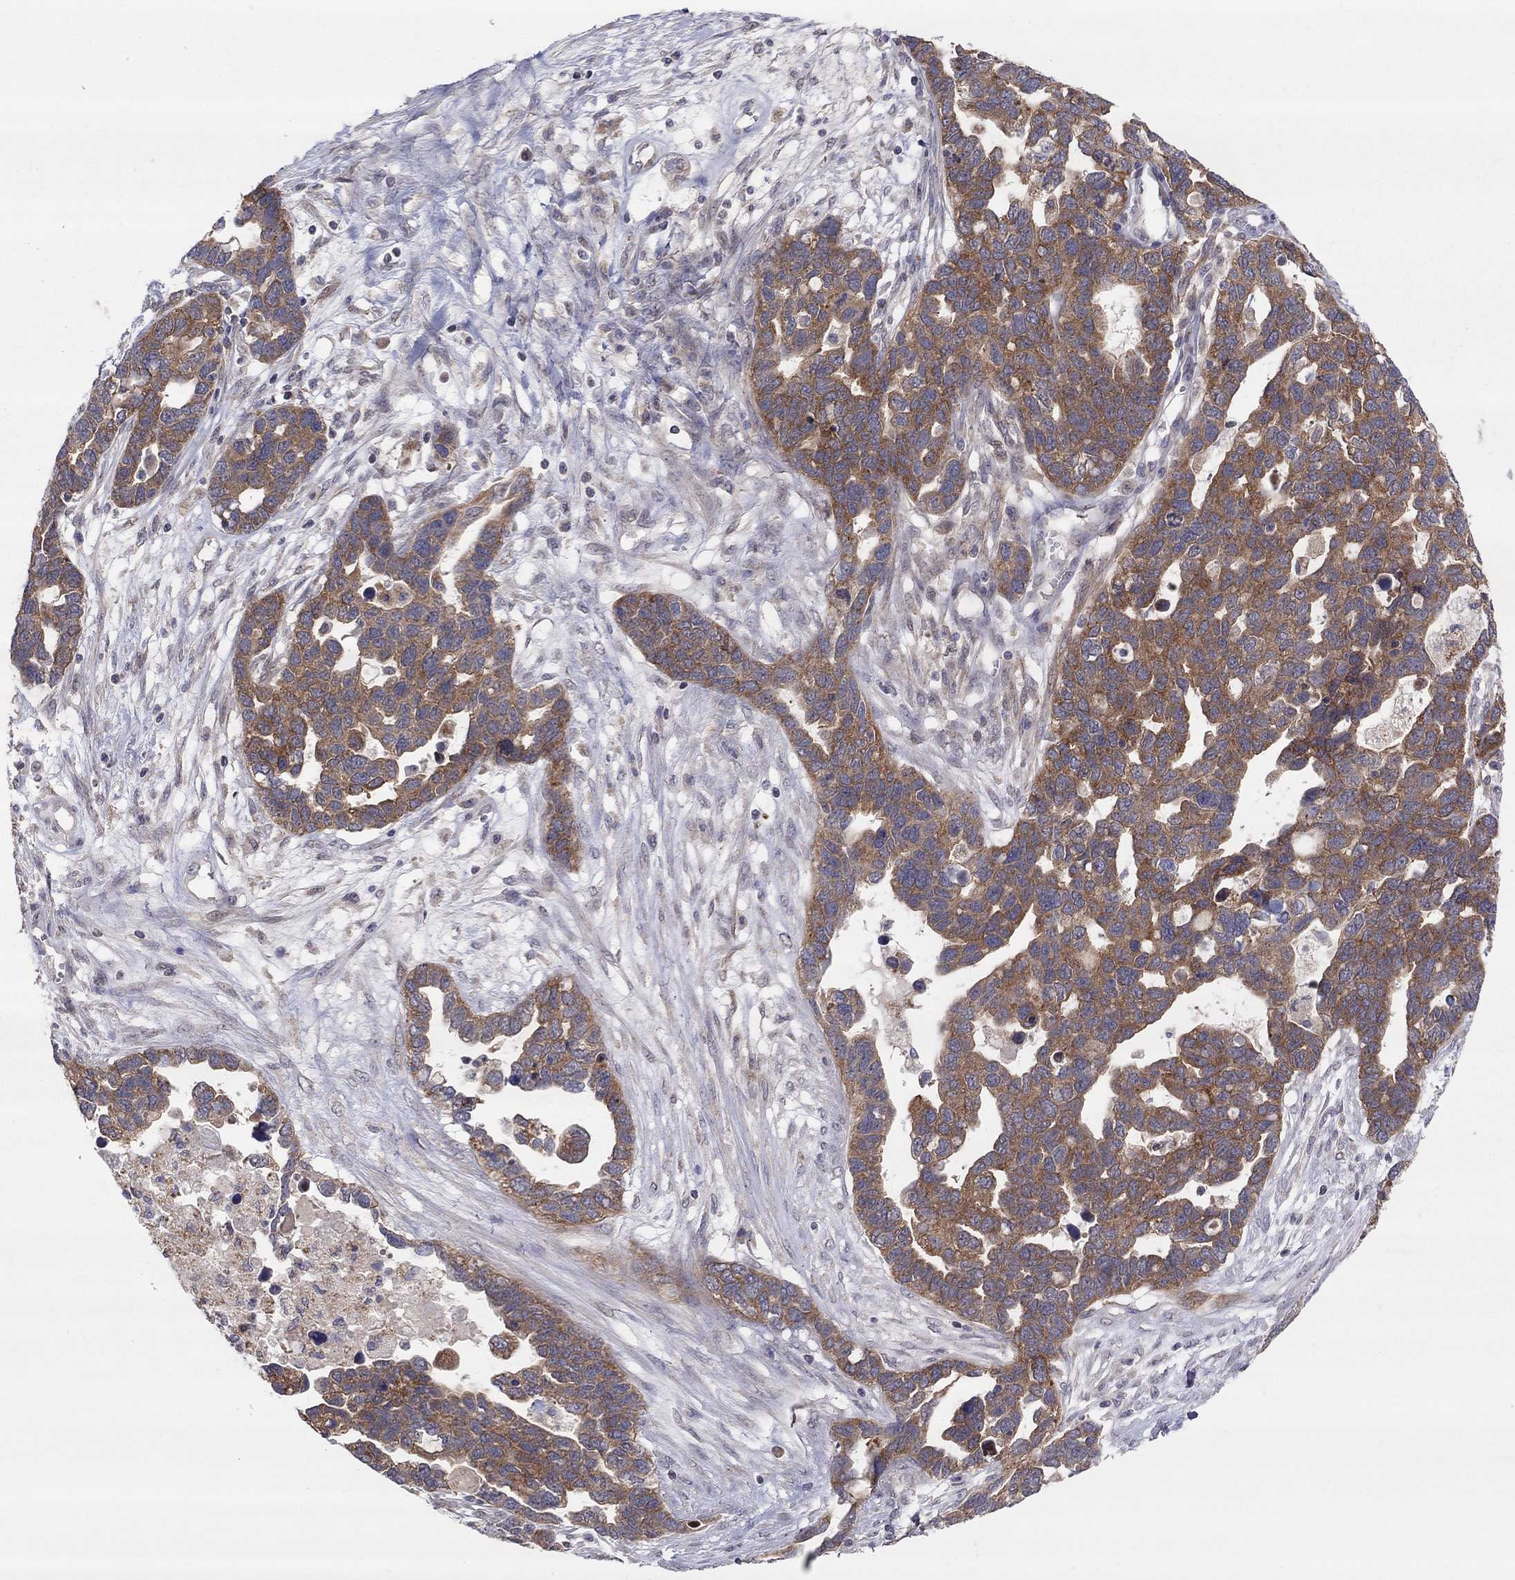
{"staining": {"intensity": "strong", "quantity": "25%-75%", "location": "cytoplasmic/membranous"}, "tissue": "ovarian cancer", "cell_type": "Tumor cells", "image_type": "cancer", "snomed": [{"axis": "morphology", "description": "Cystadenocarcinoma, serous, NOS"}, {"axis": "topography", "description": "Ovary"}], "caption": "Ovarian cancer (serous cystadenocarcinoma) tissue displays strong cytoplasmic/membranous positivity in about 25%-75% of tumor cells Nuclei are stained in blue.", "gene": "CRACDL", "patient": {"sex": "female", "age": 54}}